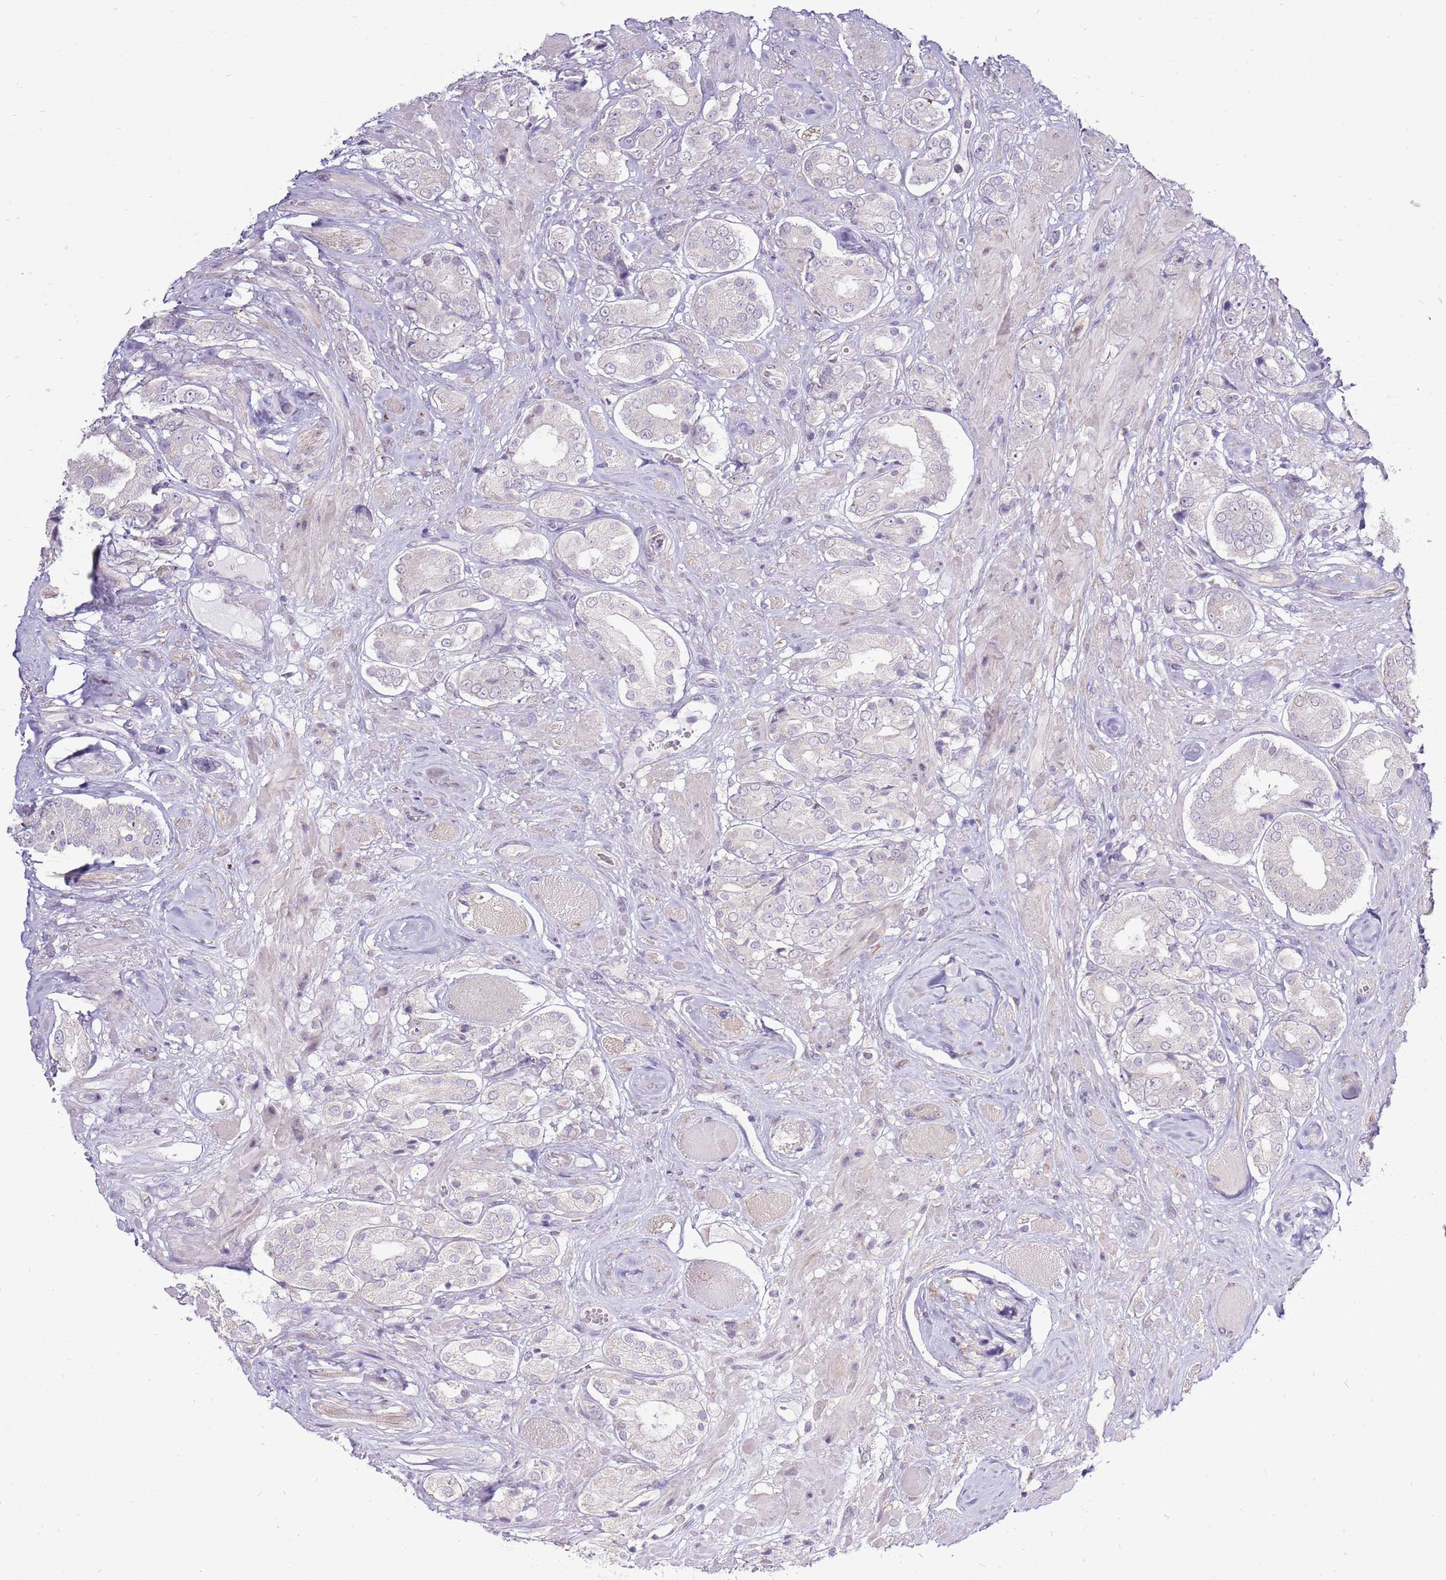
{"staining": {"intensity": "negative", "quantity": "none", "location": "none"}, "tissue": "prostate cancer", "cell_type": "Tumor cells", "image_type": "cancer", "snomed": [{"axis": "morphology", "description": "Adenocarcinoma, High grade"}, {"axis": "topography", "description": "Prostate and seminal vesicle, NOS"}], "caption": "Immunohistochemistry photomicrograph of human prostate cancer stained for a protein (brown), which shows no positivity in tumor cells.", "gene": "UGGT2", "patient": {"sex": "male", "age": 64}}